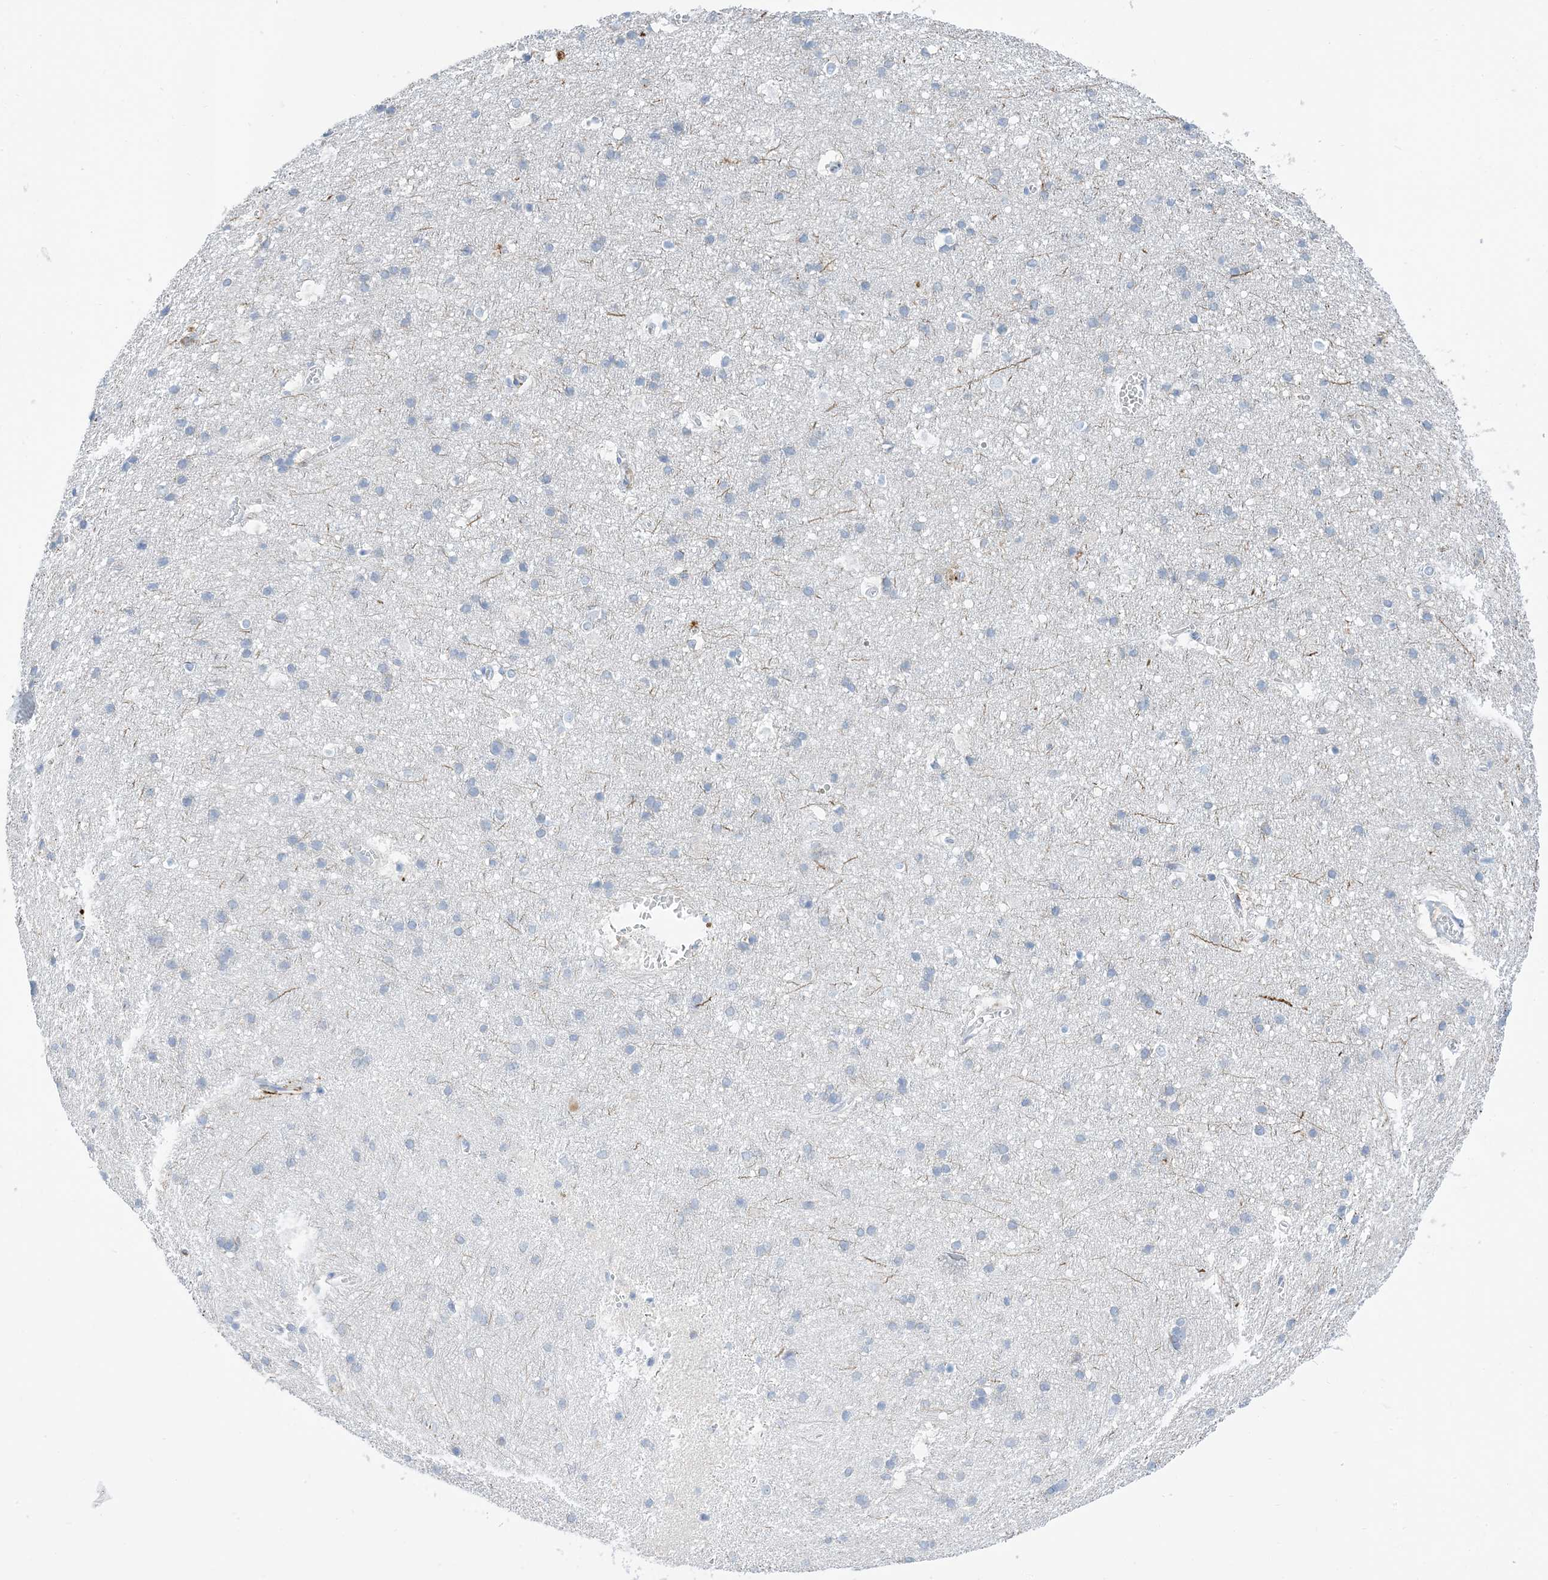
{"staining": {"intensity": "negative", "quantity": "none", "location": "none"}, "tissue": "cerebral cortex", "cell_type": "Endothelial cells", "image_type": "normal", "snomed": [{"axis": "morphology", "description": "Normal tissue, NOS"}, {"axis": "topography", "description": "Cerebral cortex"}], "caption": "Immunohistochemical staining of normal human cerebral cortex shows no significant staining in endothelial cells. (DAB immunohistochemistry (IHC), high magnification).", "gene": "DPH3", "patient": {"sex": "male", "age": 54}}